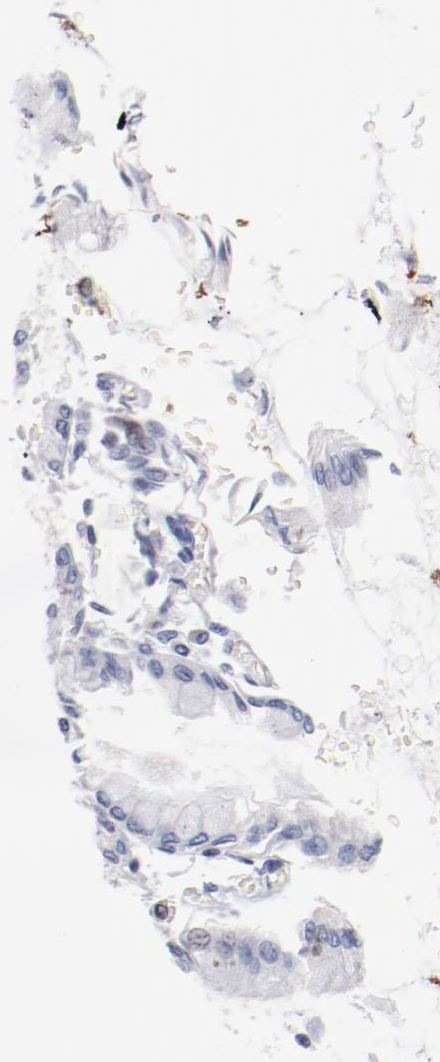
{"staining": {"intensity": "negative", "quantity": "none", "location": "none"}, "tissue": "stomach", "cell_type": "Glandular cells", "image_type": "normal", "snomed": [{"axis": "morphology", "description": "Normal tissue, NOS"}, {"axis": "topography", "description": "Stomach, upper"}], "caption": "Human stomach stained for a protein using immunohistochemistry (IHC) reveals no expression in glandular cells.", "gene": "KCNK13", "patient": {"sex": "female", "age": 56}}